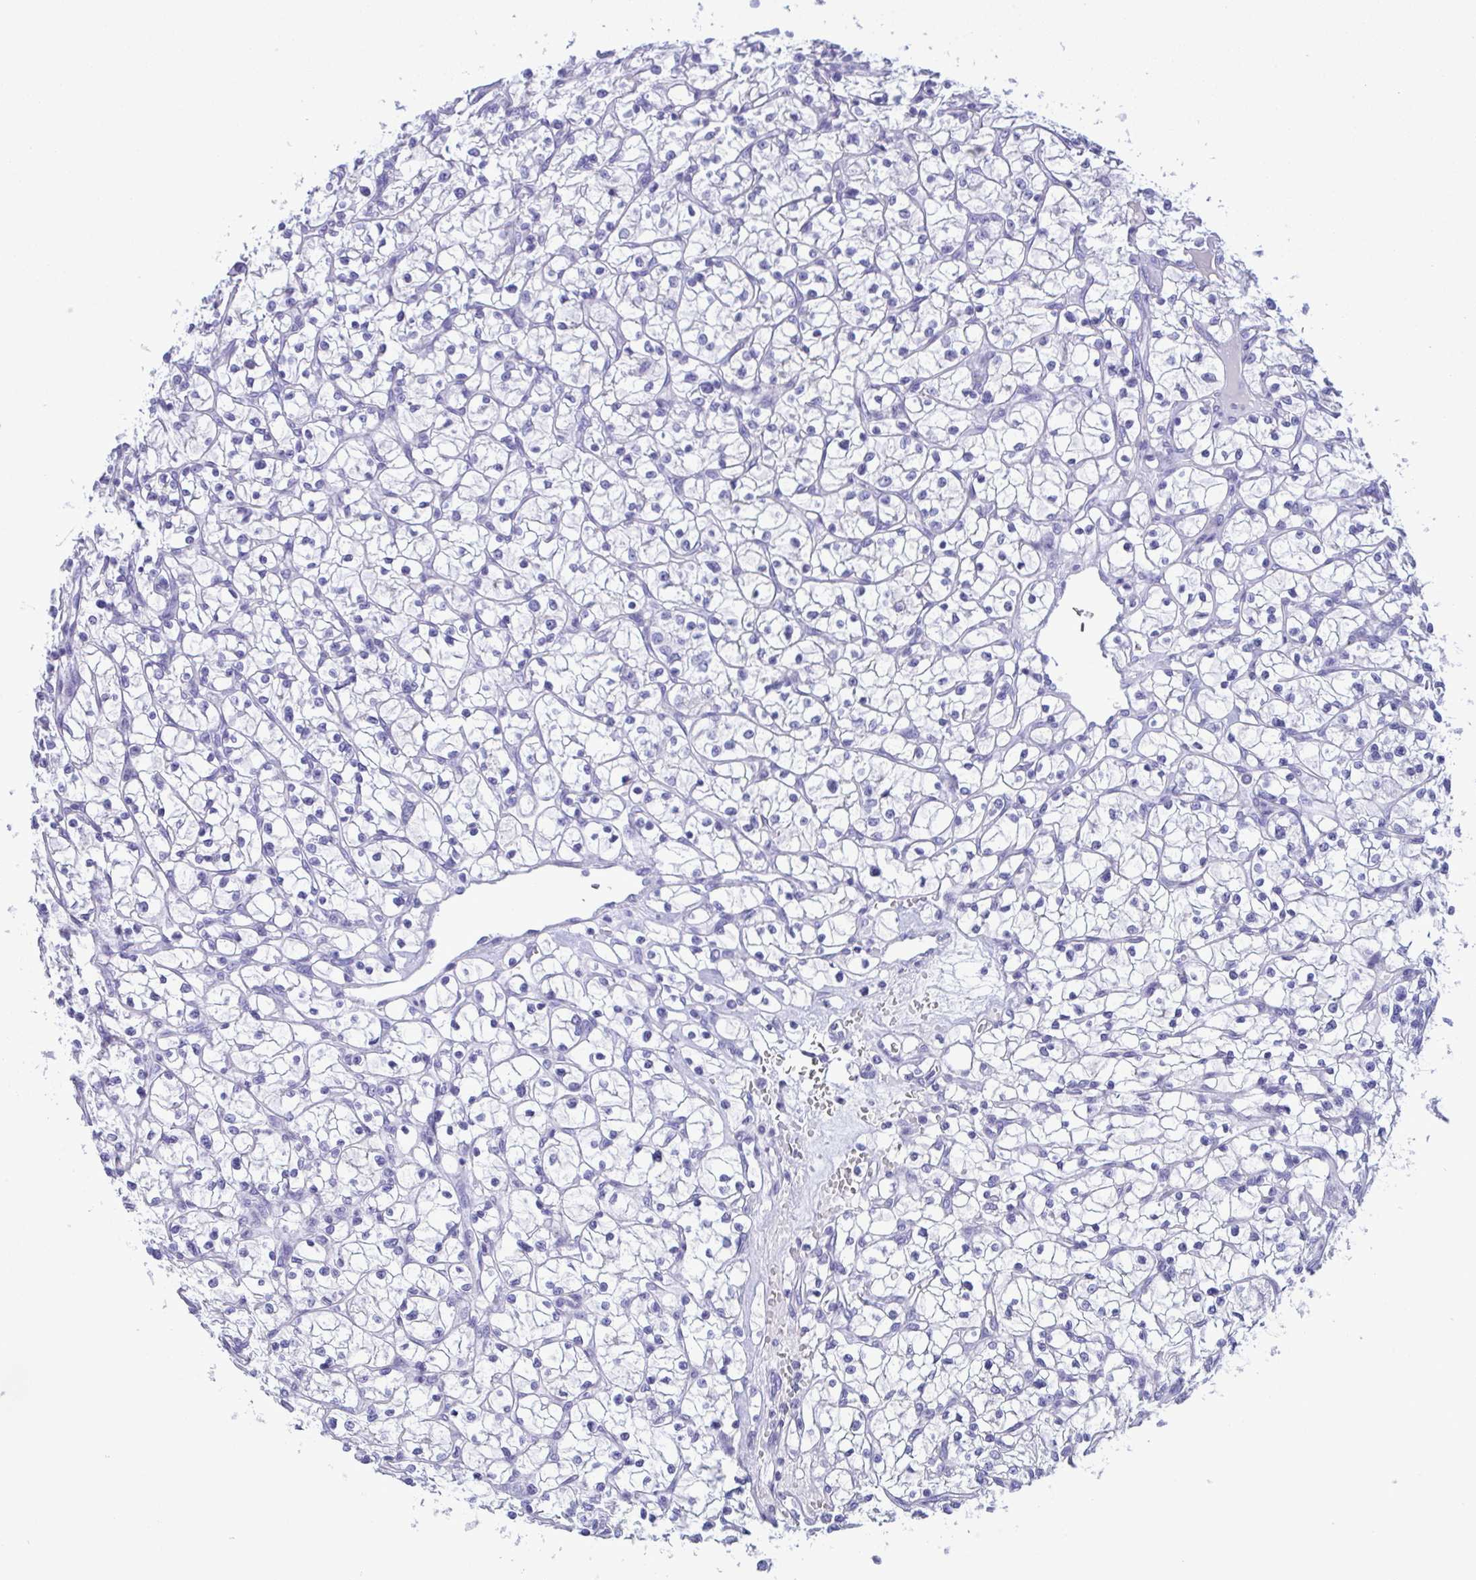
{"staining": {"intensity": "negative", "quantity": "none", "location": "none"}, "tissue": "renal cancer", "cell_type": "Tumor cells", "image_type": "cancer", "snomed": [{"axis": "morphology", "description": "Adenocarcinoma, NOS"}, {"axis": "topography", "description": "Kidney"}], "caption": "Renal cancer (adenocarcinoma) was stained to show a protein in brown. There is no significant staining in tumor cells.", "gene": "TSPY2", "patient": {"sex": "female", "age": 64}}